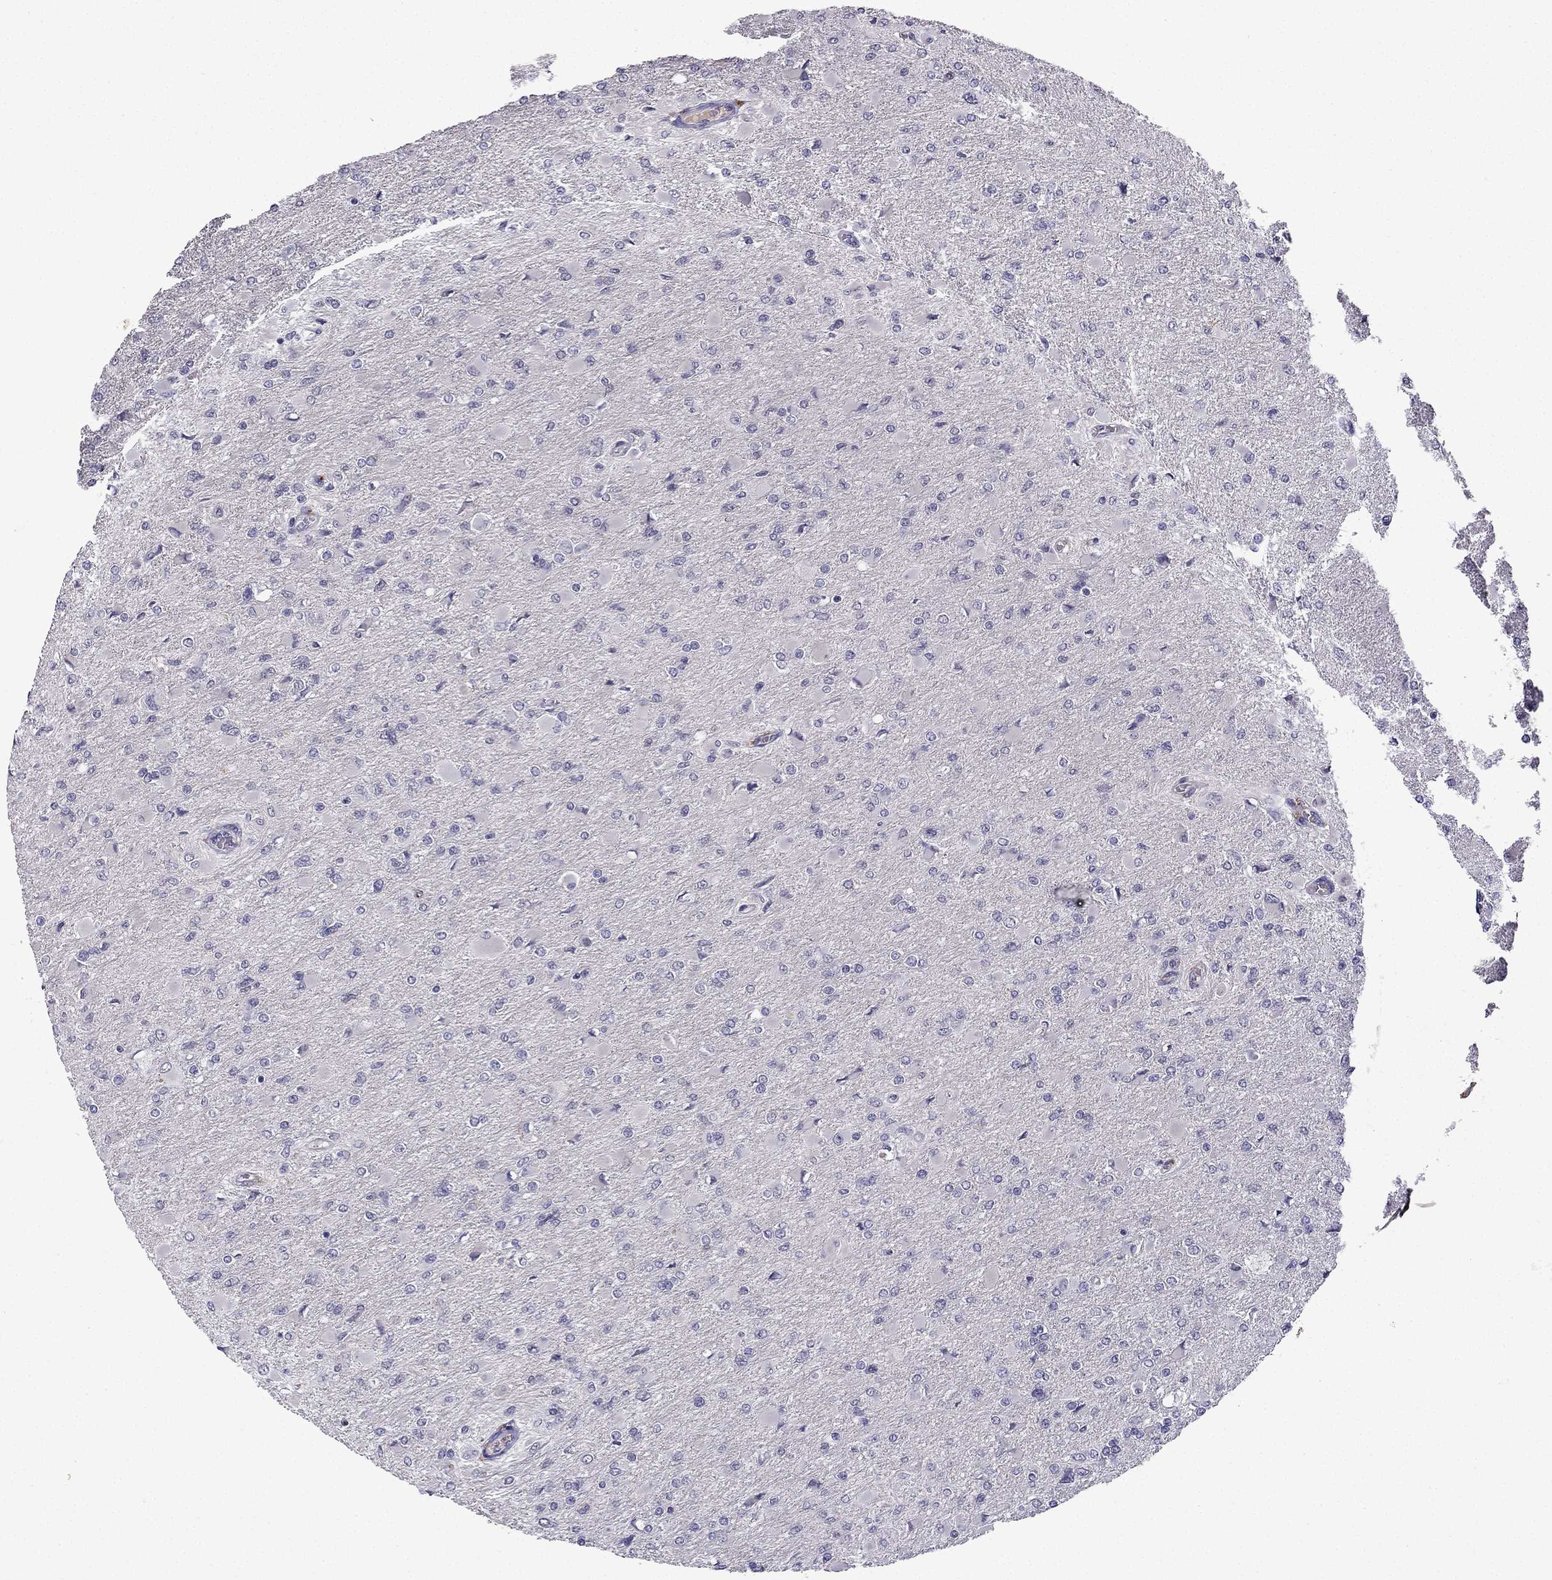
{"staining": {"intensity": "negative", "quantity": "none", "location": "none"}, "tissue": "glioma", "cell_type": "Tumor cells", "image_type": "cancer", "snomed": [{"axis": "morphology", "description": "Glioma, malignant, High grade"}, {"axis": "topography", "description": "Cerebral cortex"}], "caption": "This histopathology image is of high-grade glioma (malignant) stained with immunohistochemistry to label a protein in brown with the nuclei are counter-stained blue. There is no staining in tumor cells.", "gene": "UHRF1", "patient": {"sex": "female", "age": 36}}